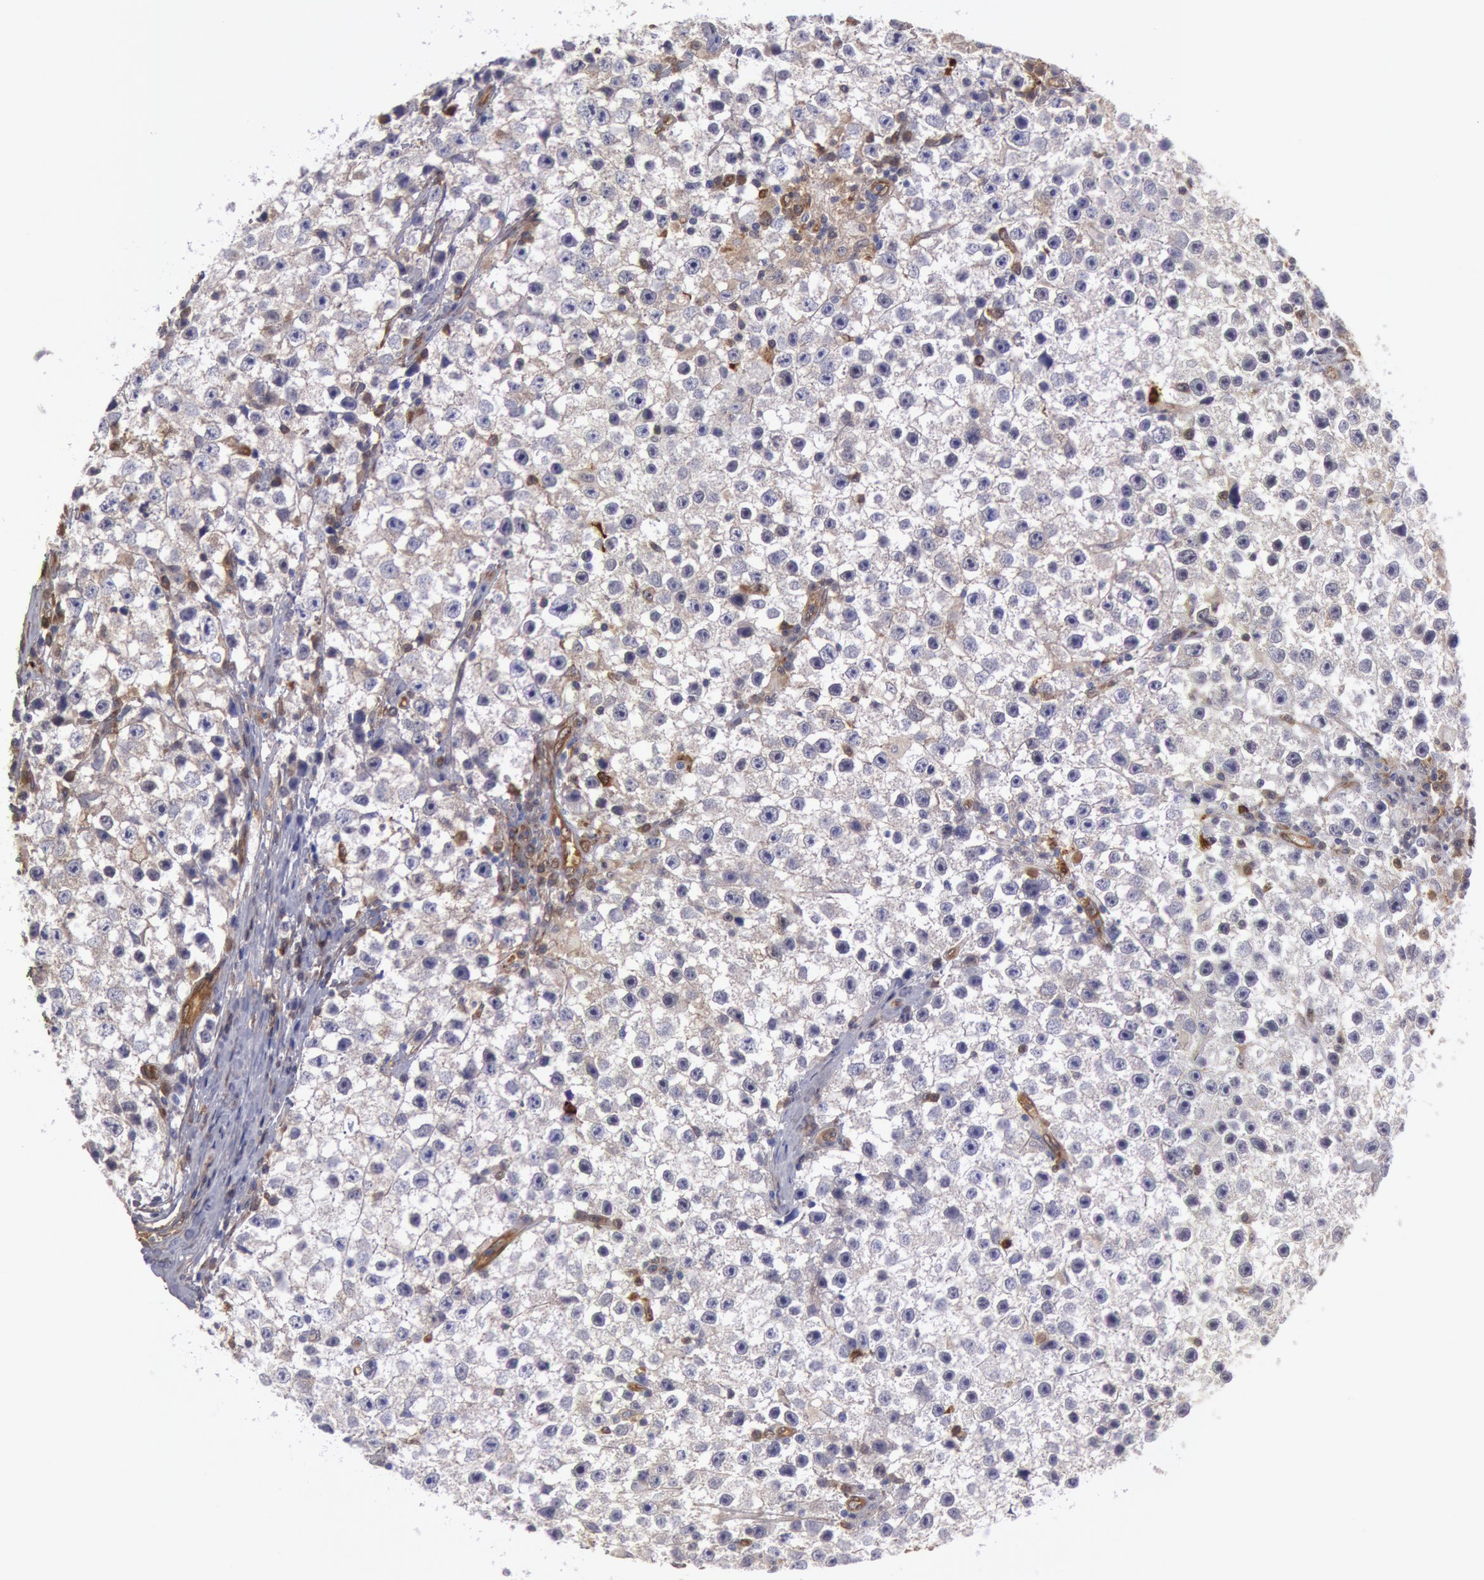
{"staining": {"intensity": "negative", "quantity": "none", "location": "none"}, "tissue": "testis cancer", "cell_type": "Tumor cells", "image_type": "cancer", "snomed": [{"axis": "morphology", "description": "Seminoma, NOS"}, {"axis": "topography", "description": "Testis"}], "caption": "Tumor cells are negative for brown protein staining in testis seminoma.", "gene": "CCDC50", "patient": {"sex": "male", "age": 35}}